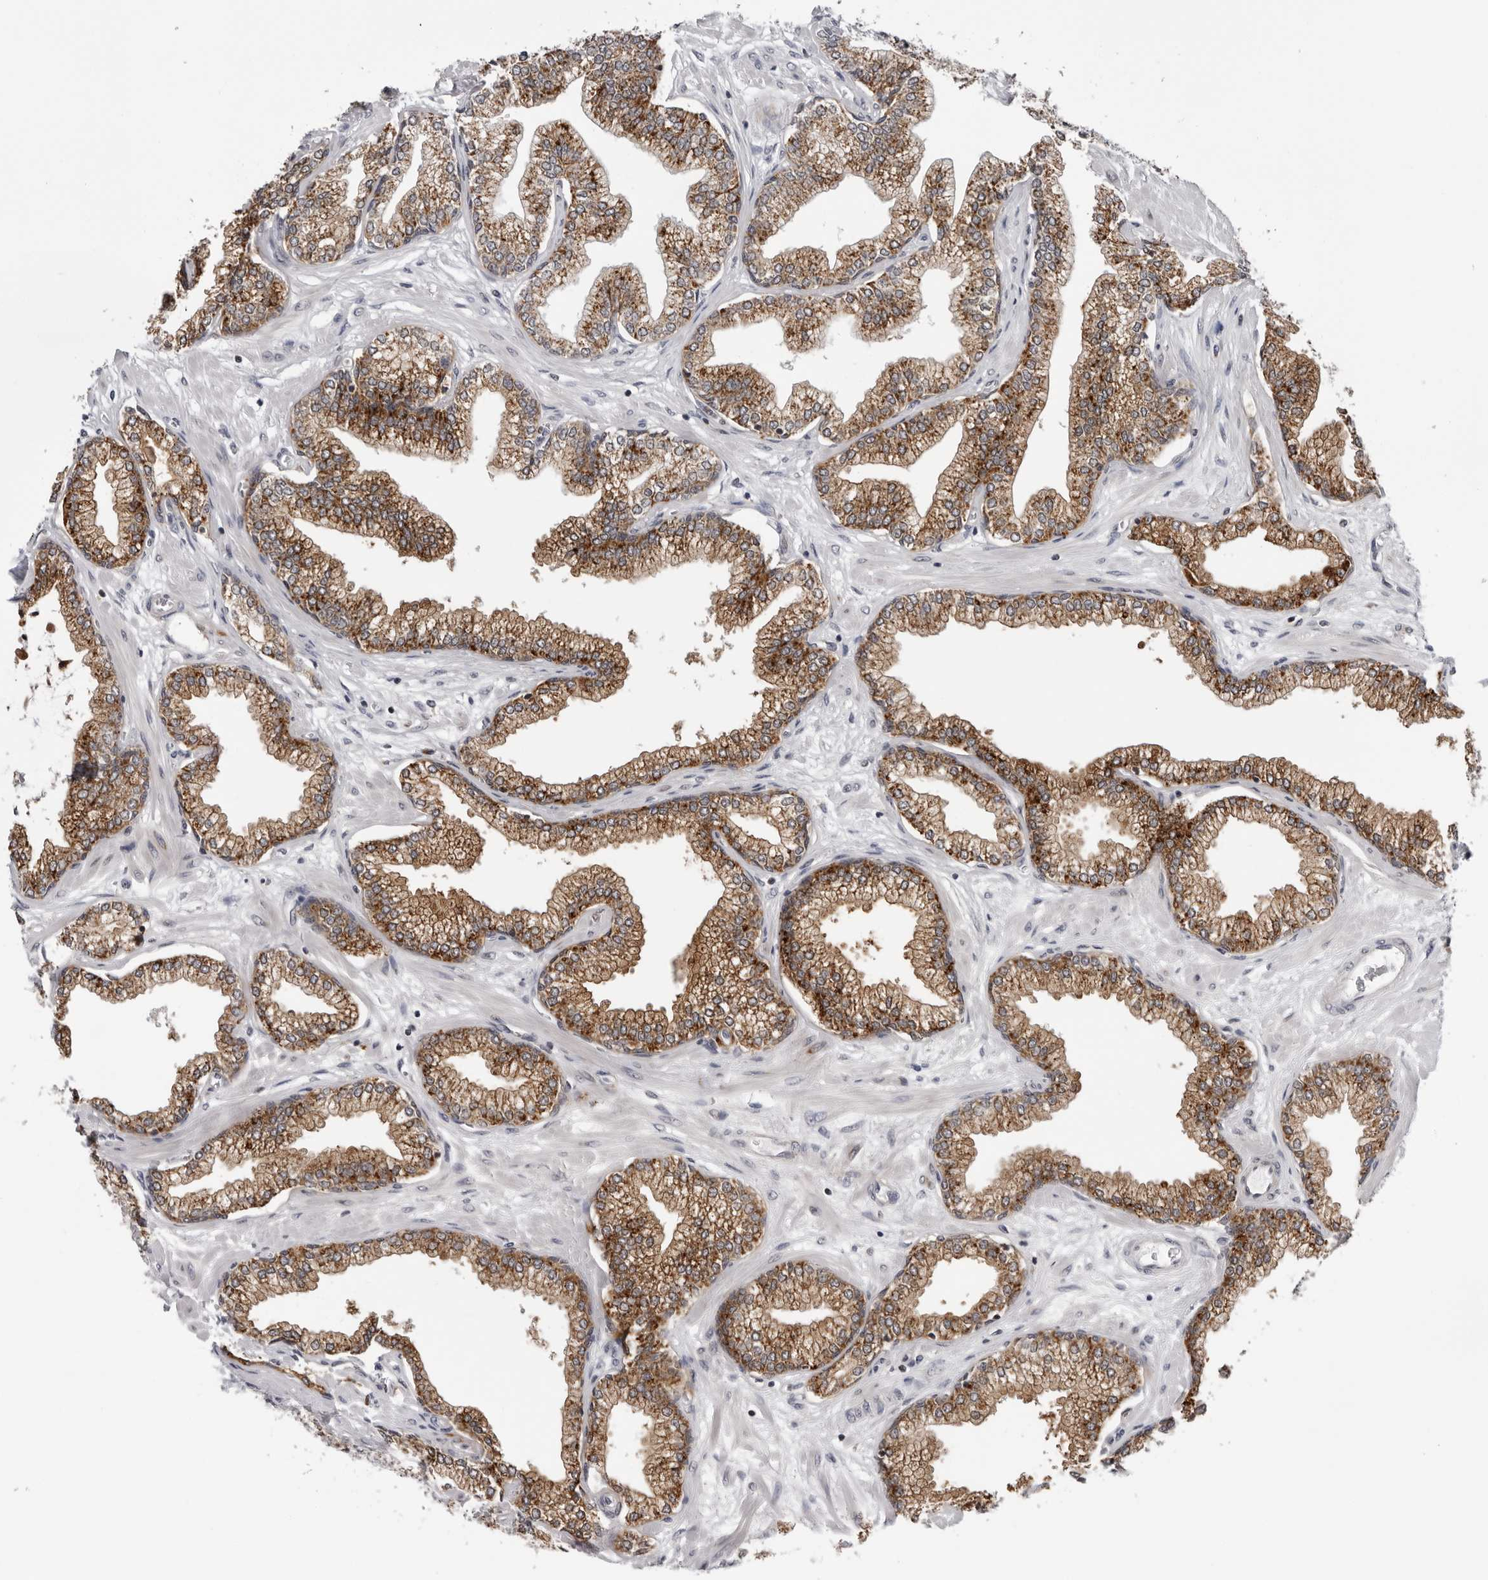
{"staining": {"intensity": "moderate", "quantity": ">75%", "location": "cytoplasmic/membranous"}, "tissue": "prostate", "cell_type": "Glandular cells", "image_type": "normal", "snomed": [{"axis": "morphology", "description": "Normal tissue, NOS"}, {"axis": "morphology", "description": "Urothelial carcinoma, Low grade"}, {"axis": "topography", "description": "Urinary bladder"}, {"axis": "topography", "description": "Prostate"}], "caption": "Immunohistochemistry (IHC) (DAB (3,3'-diaminobenzidine)) staining of benign prostate exhibits moderate cytoplasmic/membranous protein expression in approximately >75% of glandular cells.", "gene": "CPT2", "patient": {"sex": "male", "age": 60}}